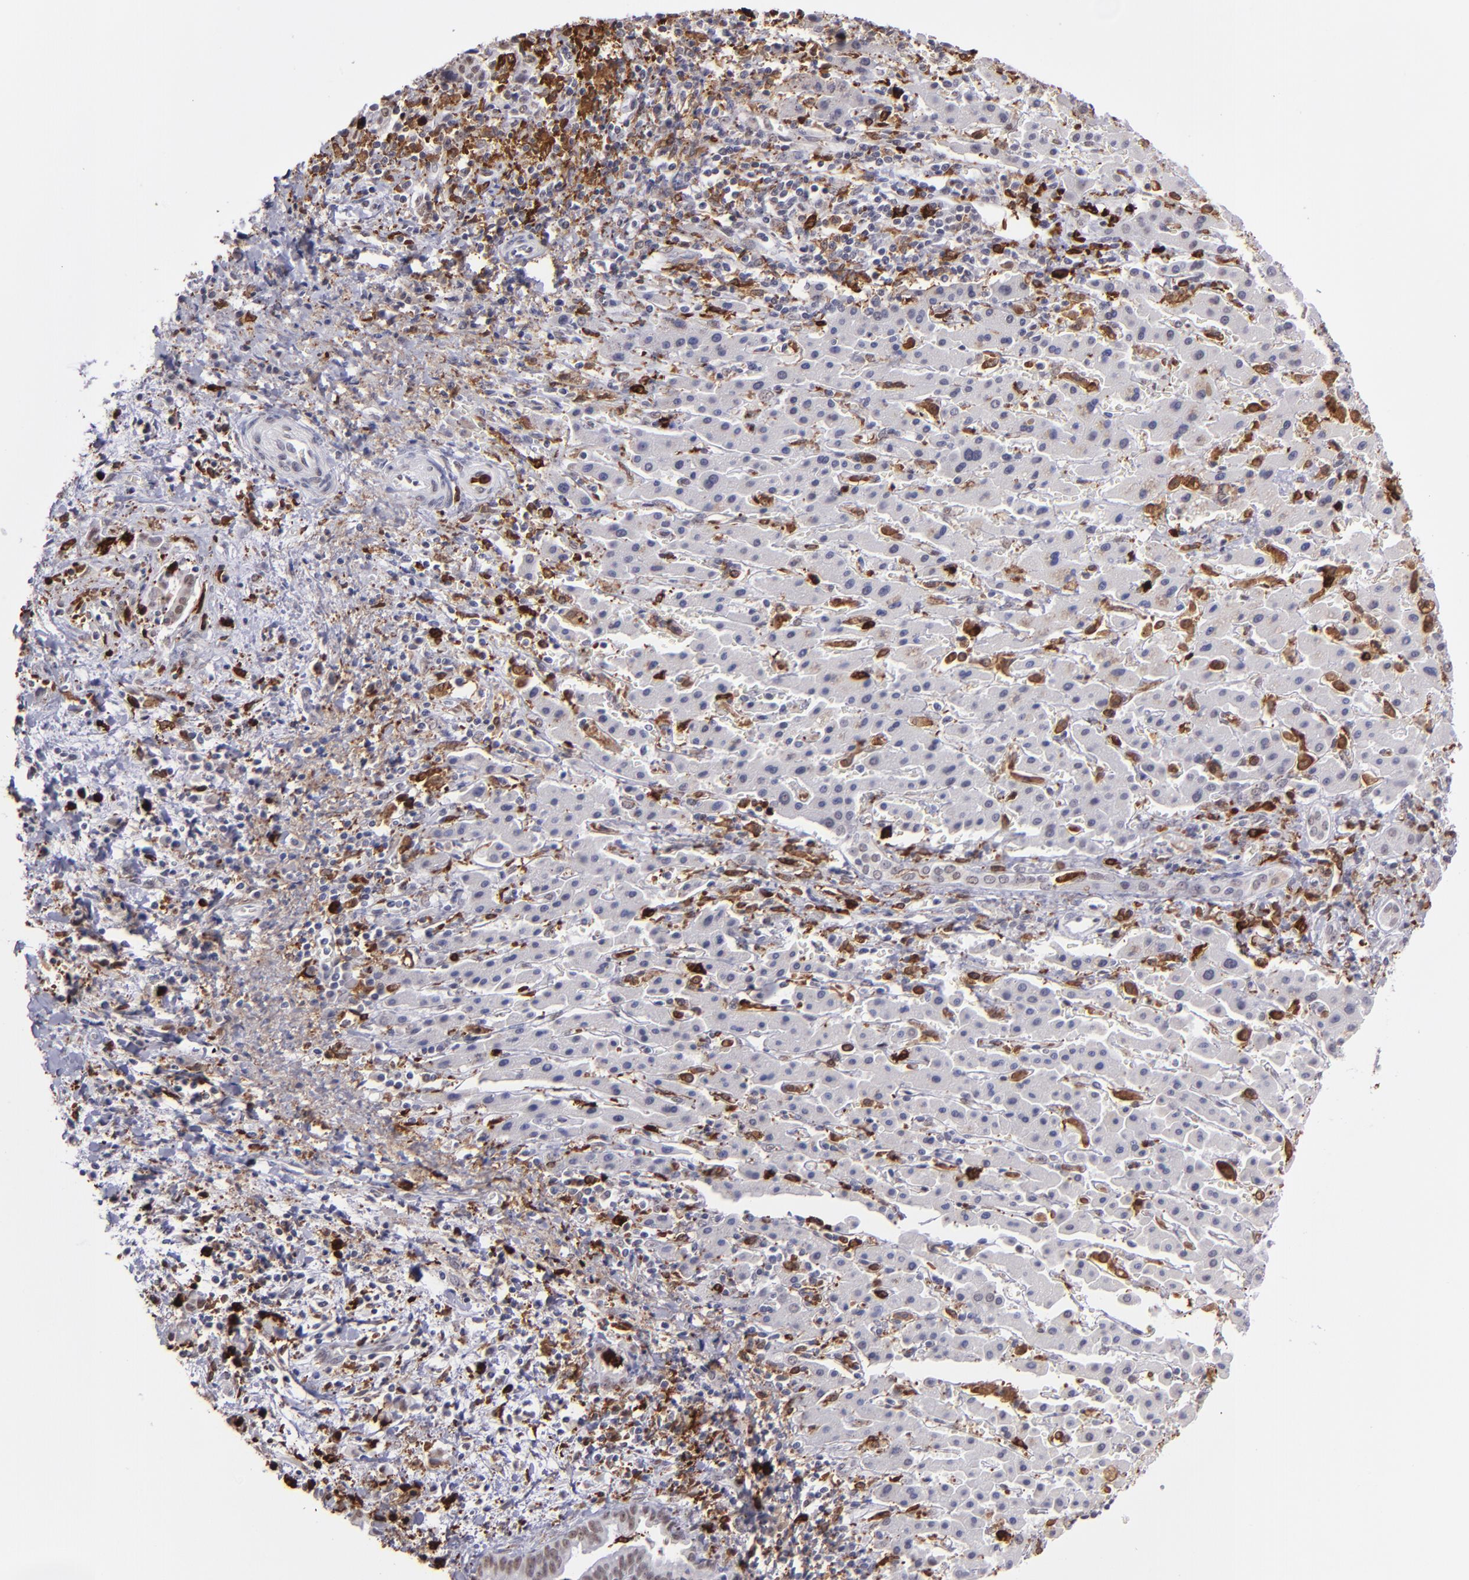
{"staining": {"intensity": "negative", "quantity": "none", "location": "none"}, "tissue": "liver cancer", "cell_type": "Tumor cells", "image_type": "cancer", "snomed": [{"axis": "morphology", "description": "Cholangiocarcinoma"}, {"axis": "topography", "description": "Liver"}], "caption": "DAB immunohistochemical staining of cholangiocarcinoma (liver) shows no significant staining in tumor cells.", "gene": "NCF2", "patient": {"sex": "male", "age": 57}}